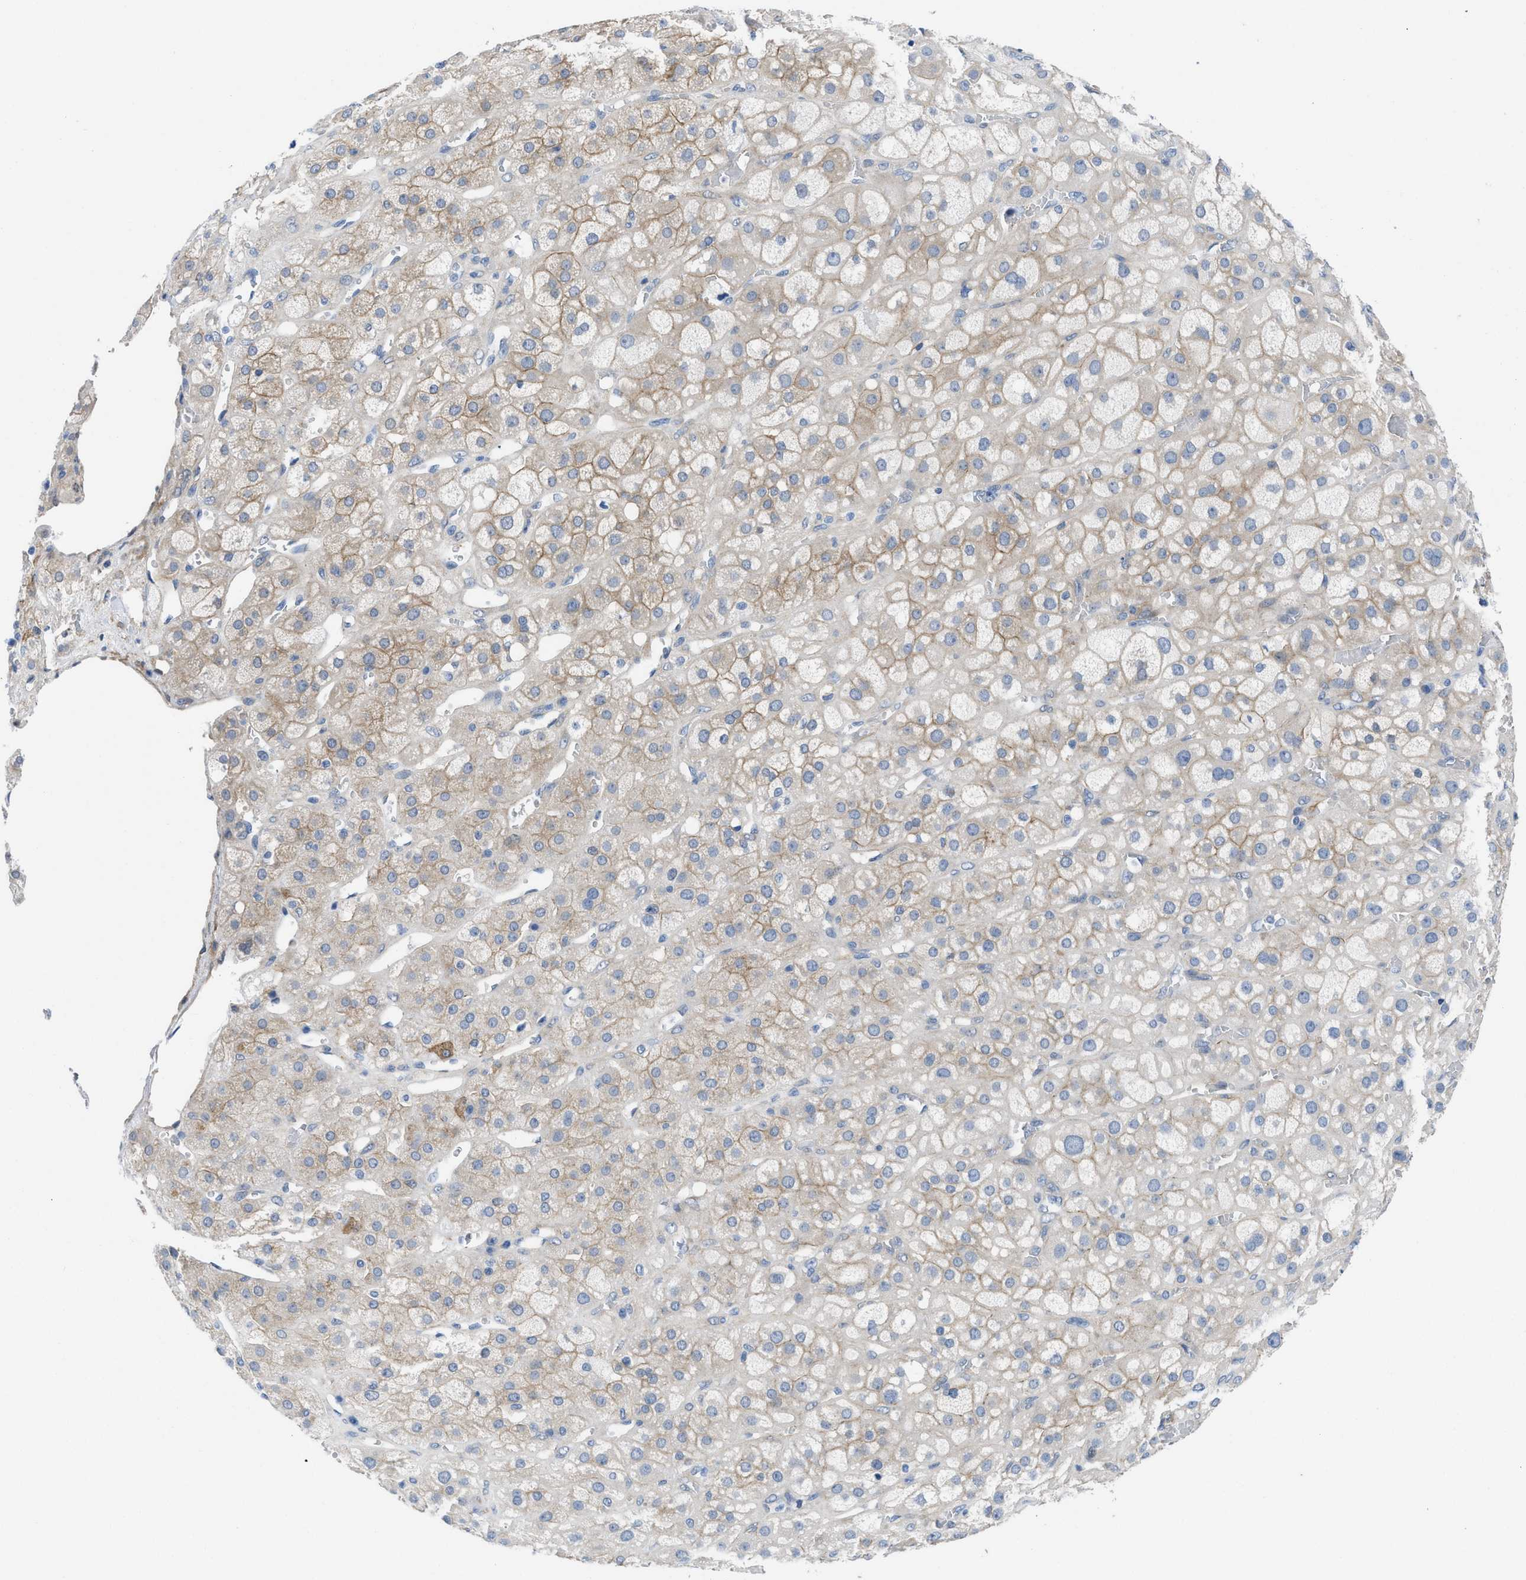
{"staining": {"intensity": "moderate", "quantity": "25%-75%", "location": "cytoplasmic/membranous"}, "tissue": "adrenal gland", "cell_type": "Glandular cells", "image_type": "normal", "snomed": [{"axis": "morphology", "description": "Normal tissue, NOS"}, {"axis": "topography", "description": "Adrenal gland"}], "caption": "The photomicrograph exhibits immunohistochemical staining of benign adrenal gland. There is moderate cytoplasmic/membranous staining is present in approximately 25%-75% of glandular cells.", "gene": "PDLIM5", "patient": {"sex": "female", "age": 47}}